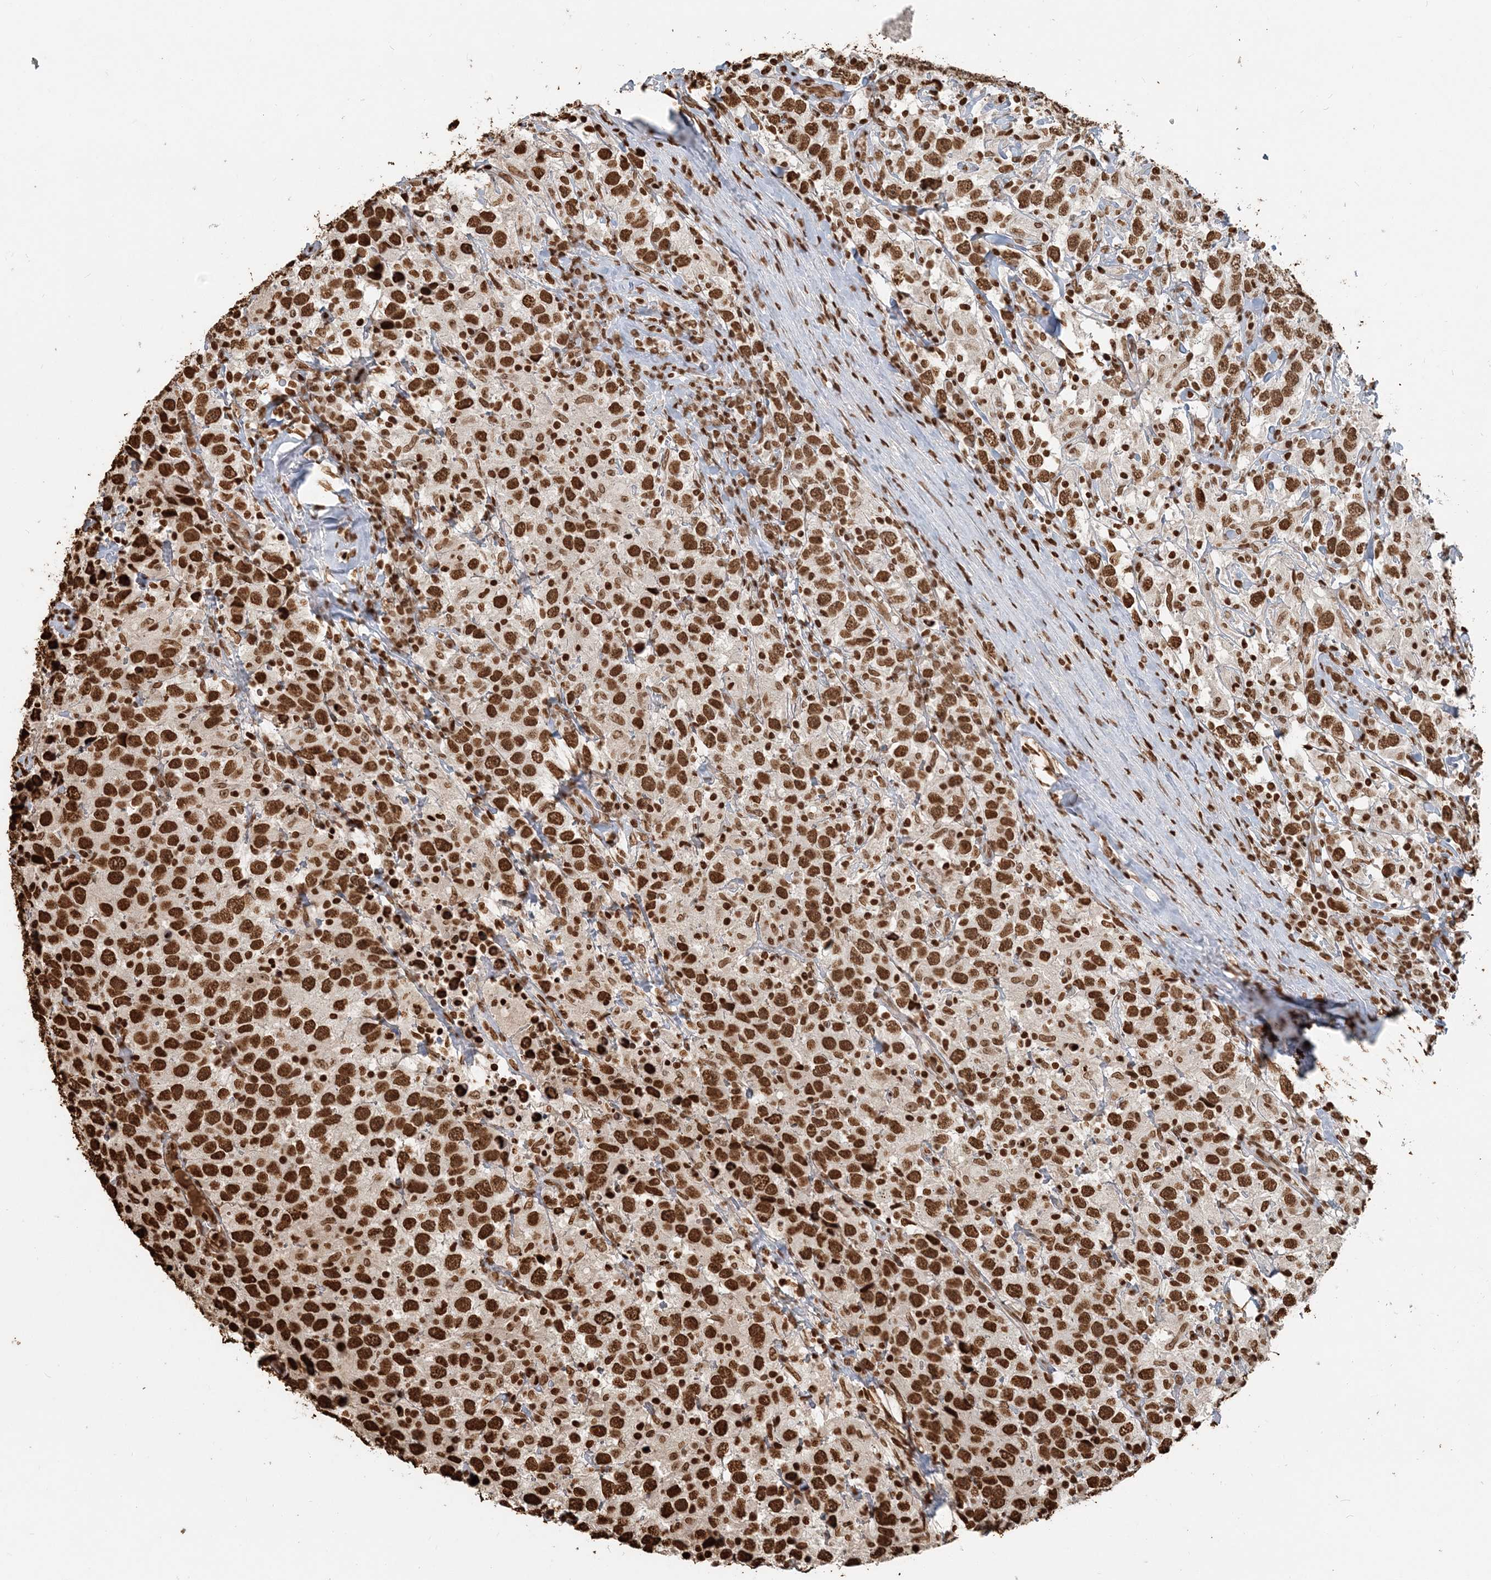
{"staining": {"intensity": "strong", "quantity": ">75%", "location": "nuclear"}, "tissue": "testis cancer", "cell_type": "Tumor cells", "image_type": "cancer", "snomed": [{"axis": "morphology", "description": "Seminoma, NOS"}, {"axis": "topography", "description": "Testis"}], "caption": "A brown stain shows strong nuclear expression of a protein in human seminoma (testis) tumor cells. Using DAB (3,3'-diaminobenzidine) (brown) and hematoxylin (blue) stains, captured at high magnification using brightfield microscopy.", "gene": "H3-3B", "patient": {"sex": "male", "age": 41}}